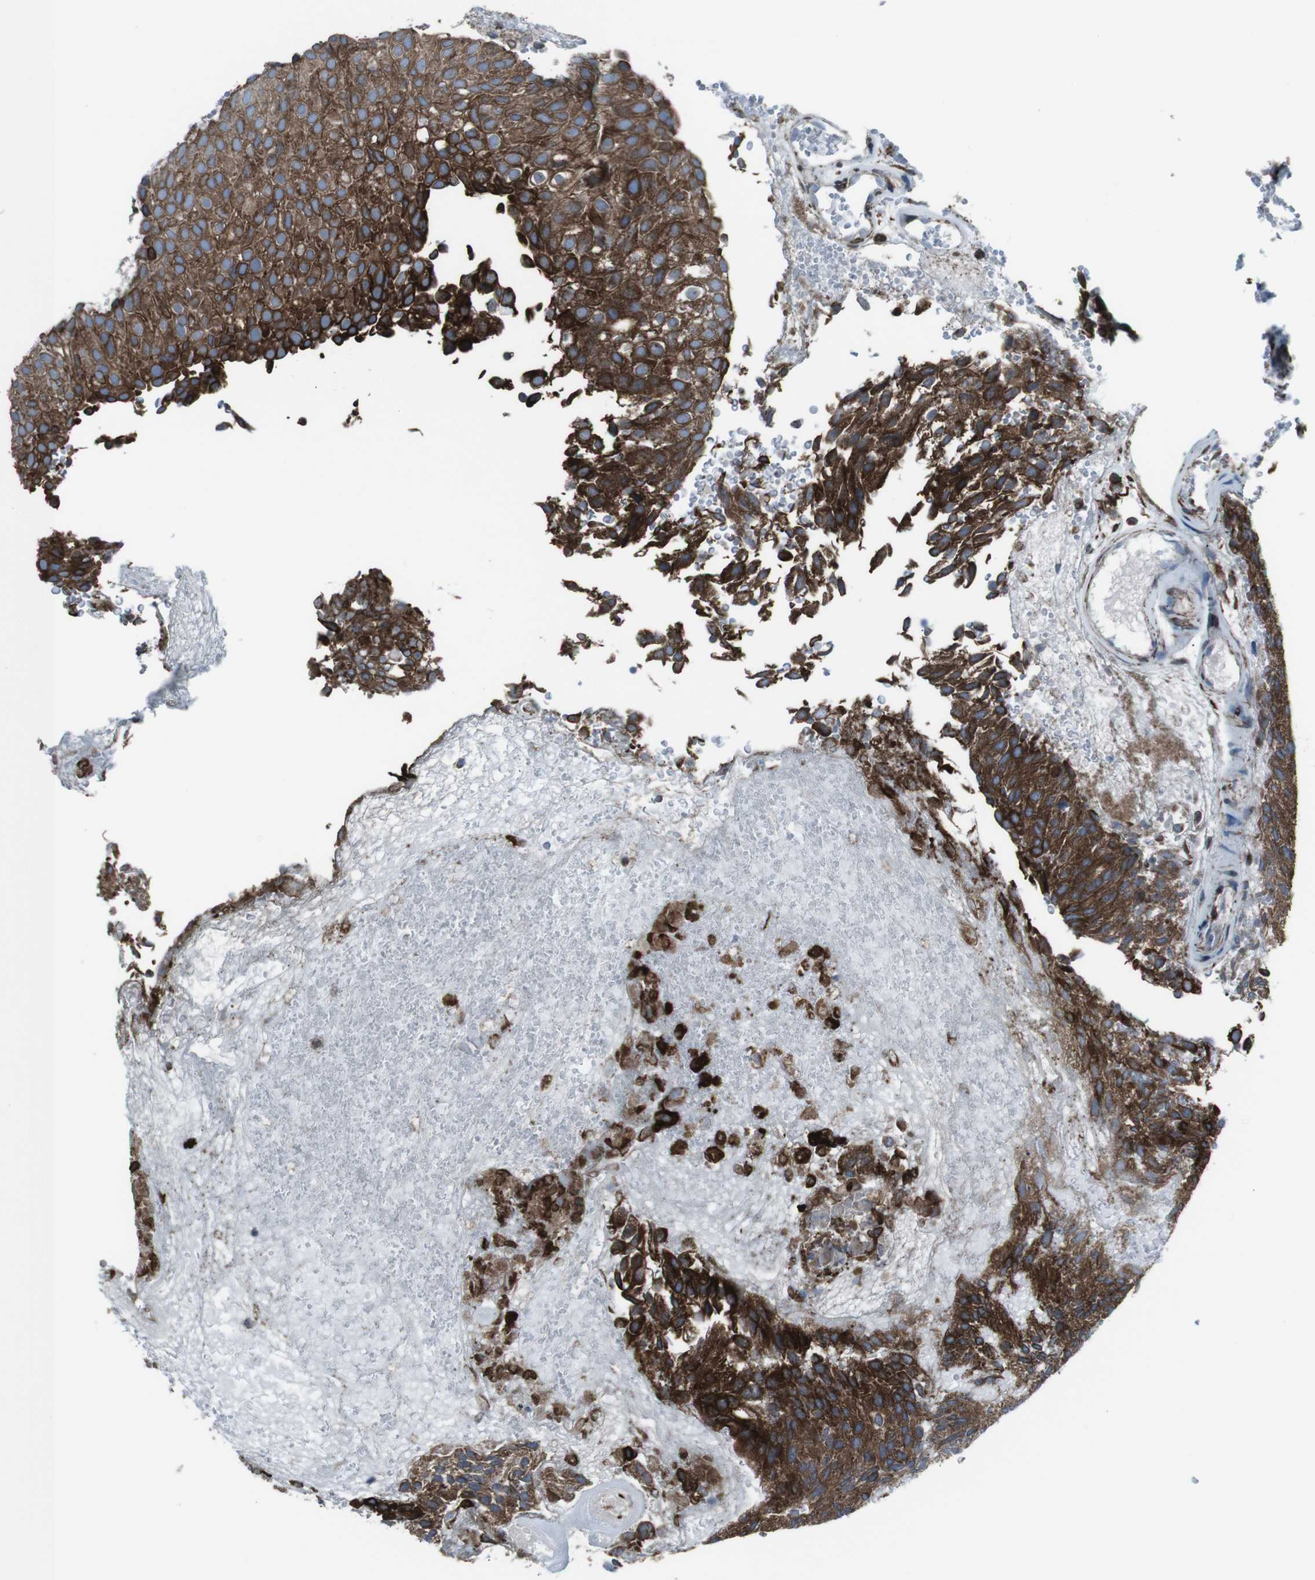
{"staining": {"intensity": "strong", "quantity": ">75%", "location": "cytoplasmic/membranous"}, "tissue": "urothelial cancer", "cell_type": "Tumor cells", "image_type": "cancer", "snomed": [{"axis": "morphology", "description": "Urothelial carcinoma, Low grade"}, {"axis": "topography", "description": "Urinary bladder"}], "caption": "This photomicrograph demonstrates urothelial cancer stained with immunohistochemistry (IHC) to label a protein in brown. The cytoplasmic/membranous of tumor cells show strong positivity for the protein. Nuclei are counter-stained blue.", "gene": "LNPK", "patient": {"sex": "male", "age": 78}}